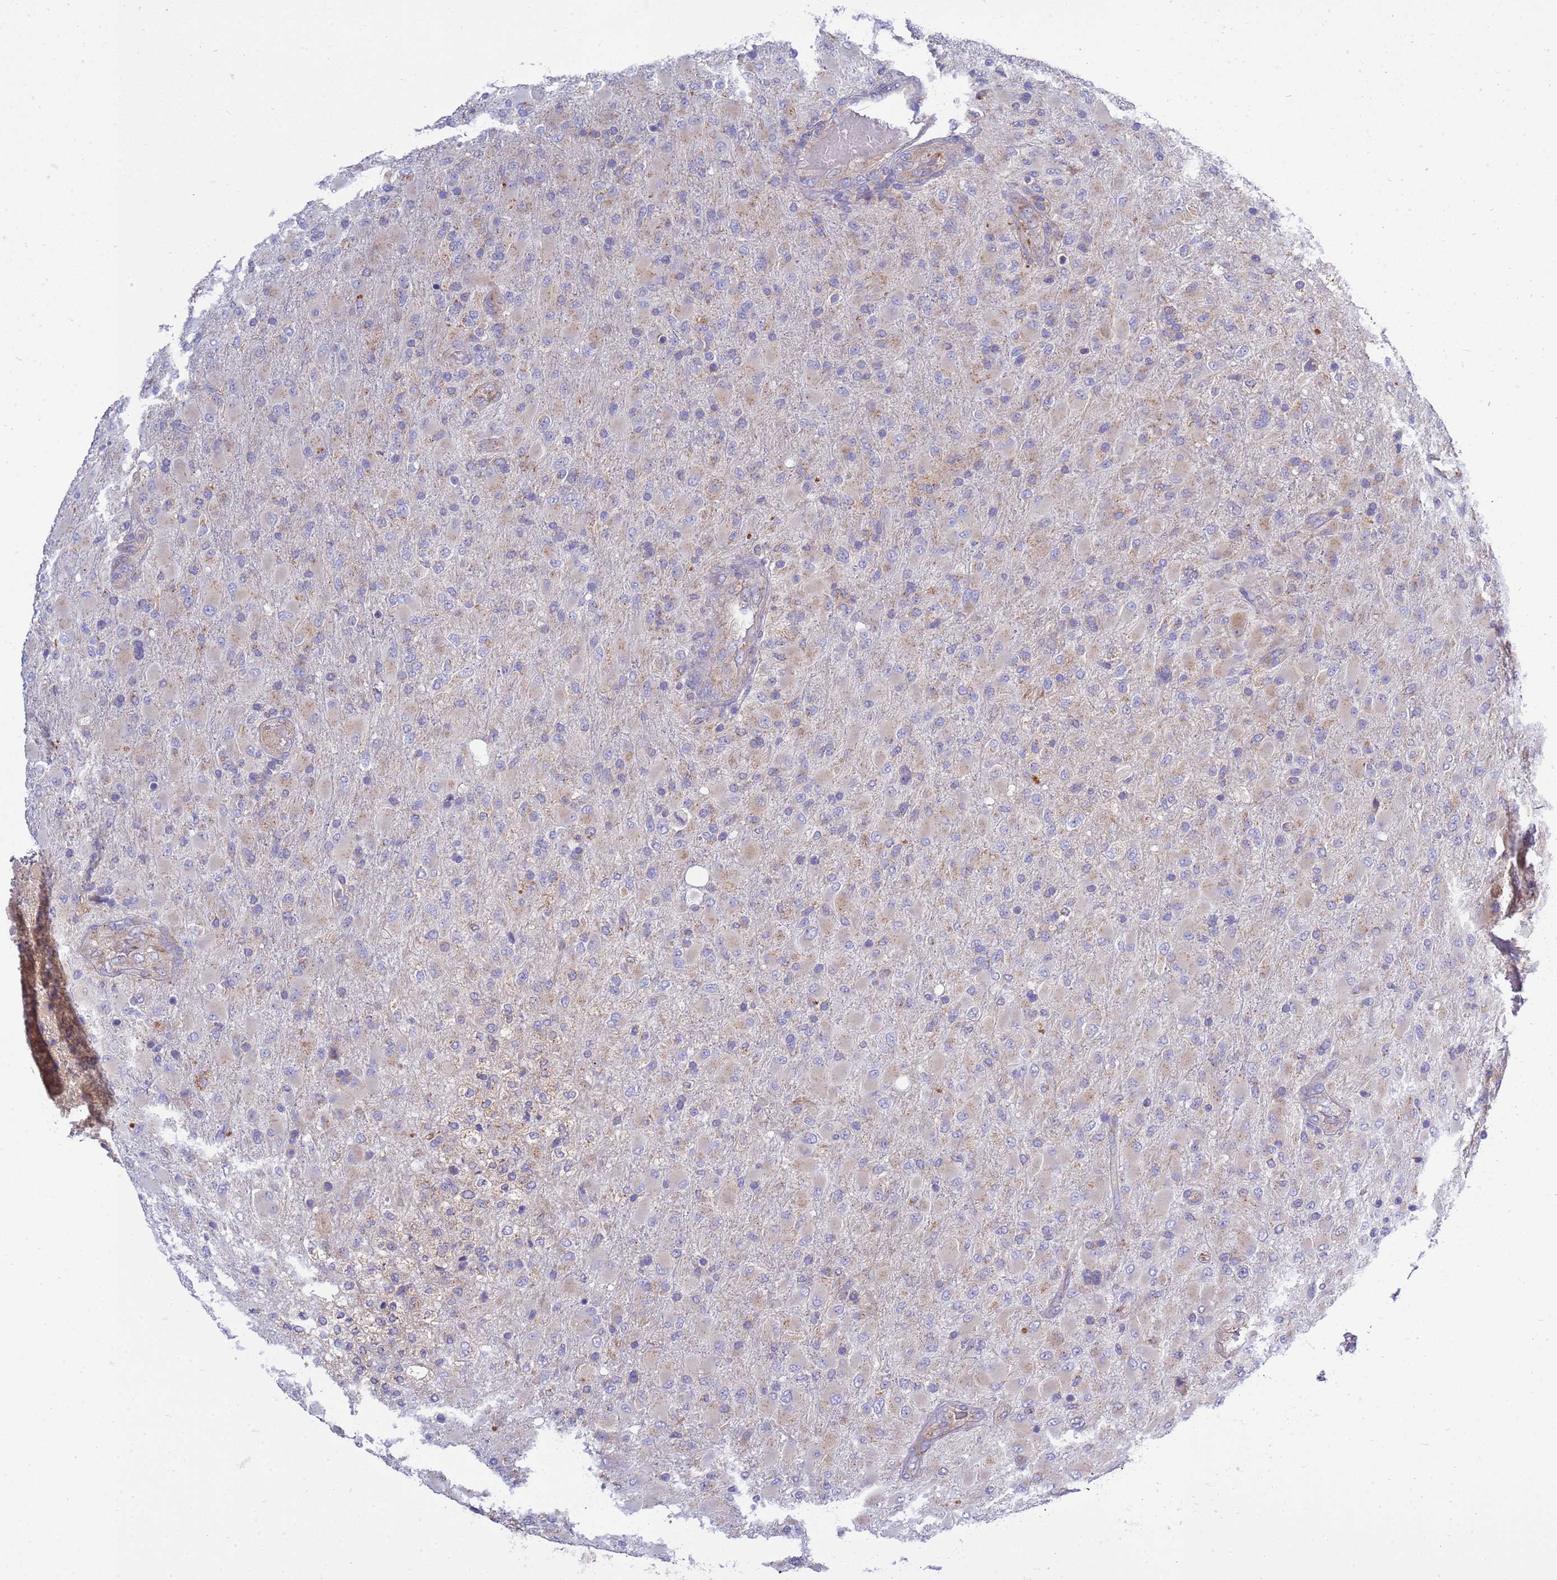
{"staining": {"intensity": "negative", "quantity": "none", "location": "none"}, "tissue": "glioma", "cell_type": "Tumor cells", "image_type": "cancer", "snomed": [{"axis": "morphology", "description": "Glioma, malignant, Low grade"}, {"axis": "topography", "description": "Brain"}], "caption": "The micrograph reveals no significant expression in tumor cells of malignant glioma (low-grade).", "gene": "ANAPC1", "patient": {"sex": "male", "age": 65}}